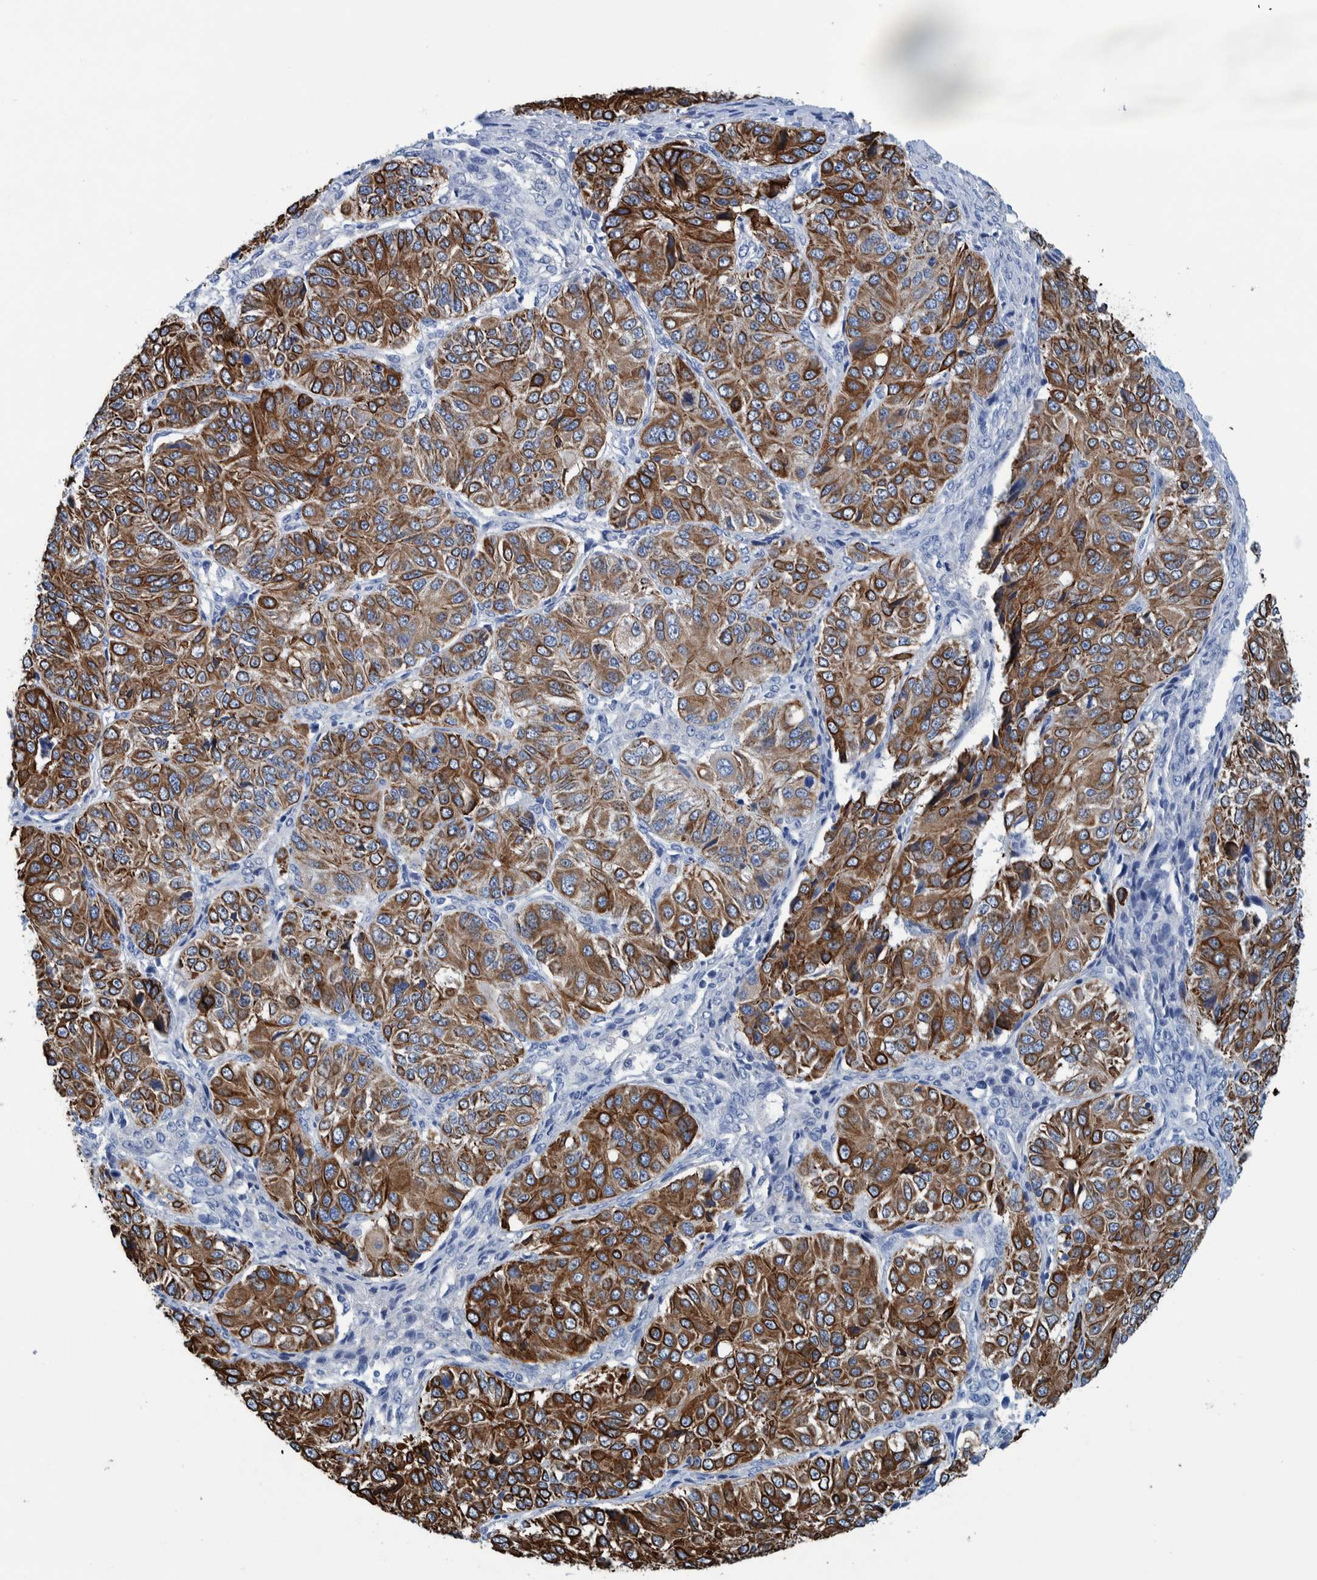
{"staining": {"intensity": "strong", "quantity": ">75%", "location": "cytoplasmic/membranous"}, "tissue": "ovarian cancer", "cell_type": "Tumor cells", "image_type": "cancer", "snomed": [{"axis": "morphology", "description": "Carcinoma, endometroid"}, {"axis": "topography", "description": "Ovary"}], "caption": "IHC staining of ovarian cancer, which demonstrates high levels of strong cytoplasmic/membranous positivity in approximately >75% of tumor cells indicating strong cytoplasmic/membranous protein staining. The staining was performed using DAB (3,3'-diaminobenzidine) (brown) for protein detection and nuclei were counterstained in hematoxylin (blue).", "gene": "MKS1", "patient": {"sex": "female", "age": 51}}